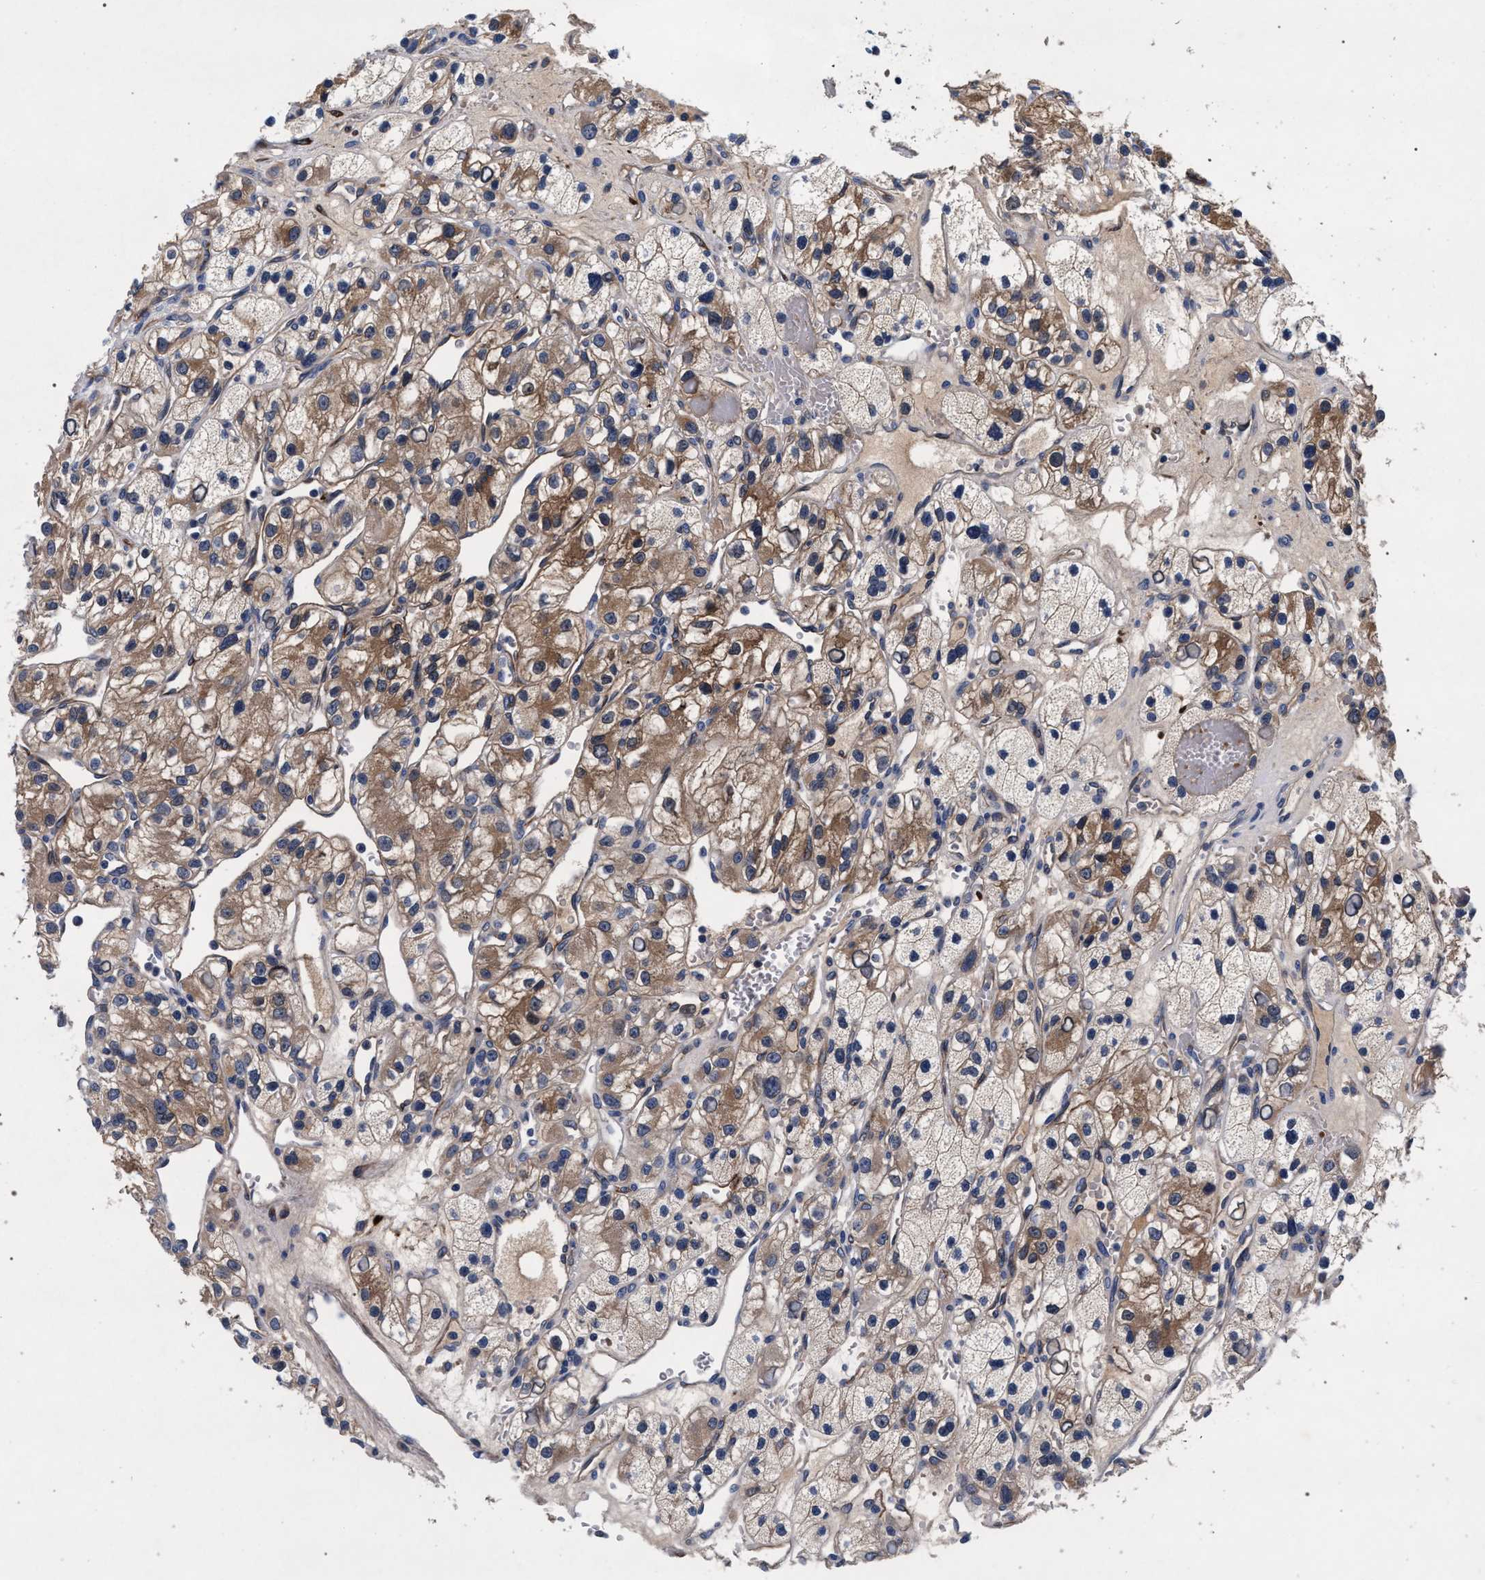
{"staining": {"intensity": "moderate", "quantity": ">75%", "location": "cytoplasmic/membranous"}, "tissue": "renal cancer", "cell_type": "Tumor cells", "image_type": "cancer", "snomed": [{"axis": "morphology", "description": "Adenocarcinoma, NOS"}, {"axis": "topography", "description": "Kidney"}], "caption": "This image demonstrates adenocarcinoma (renal) stained with immunohistochemistry (IHC) to label a protein in brown. The cytoplasmic/membranous of tumor cells show moderate positivity for the protein. Nuclei are counter-stained blue.", "gene": "NEK7", "patient": {"sex": "female", "age": 57}}